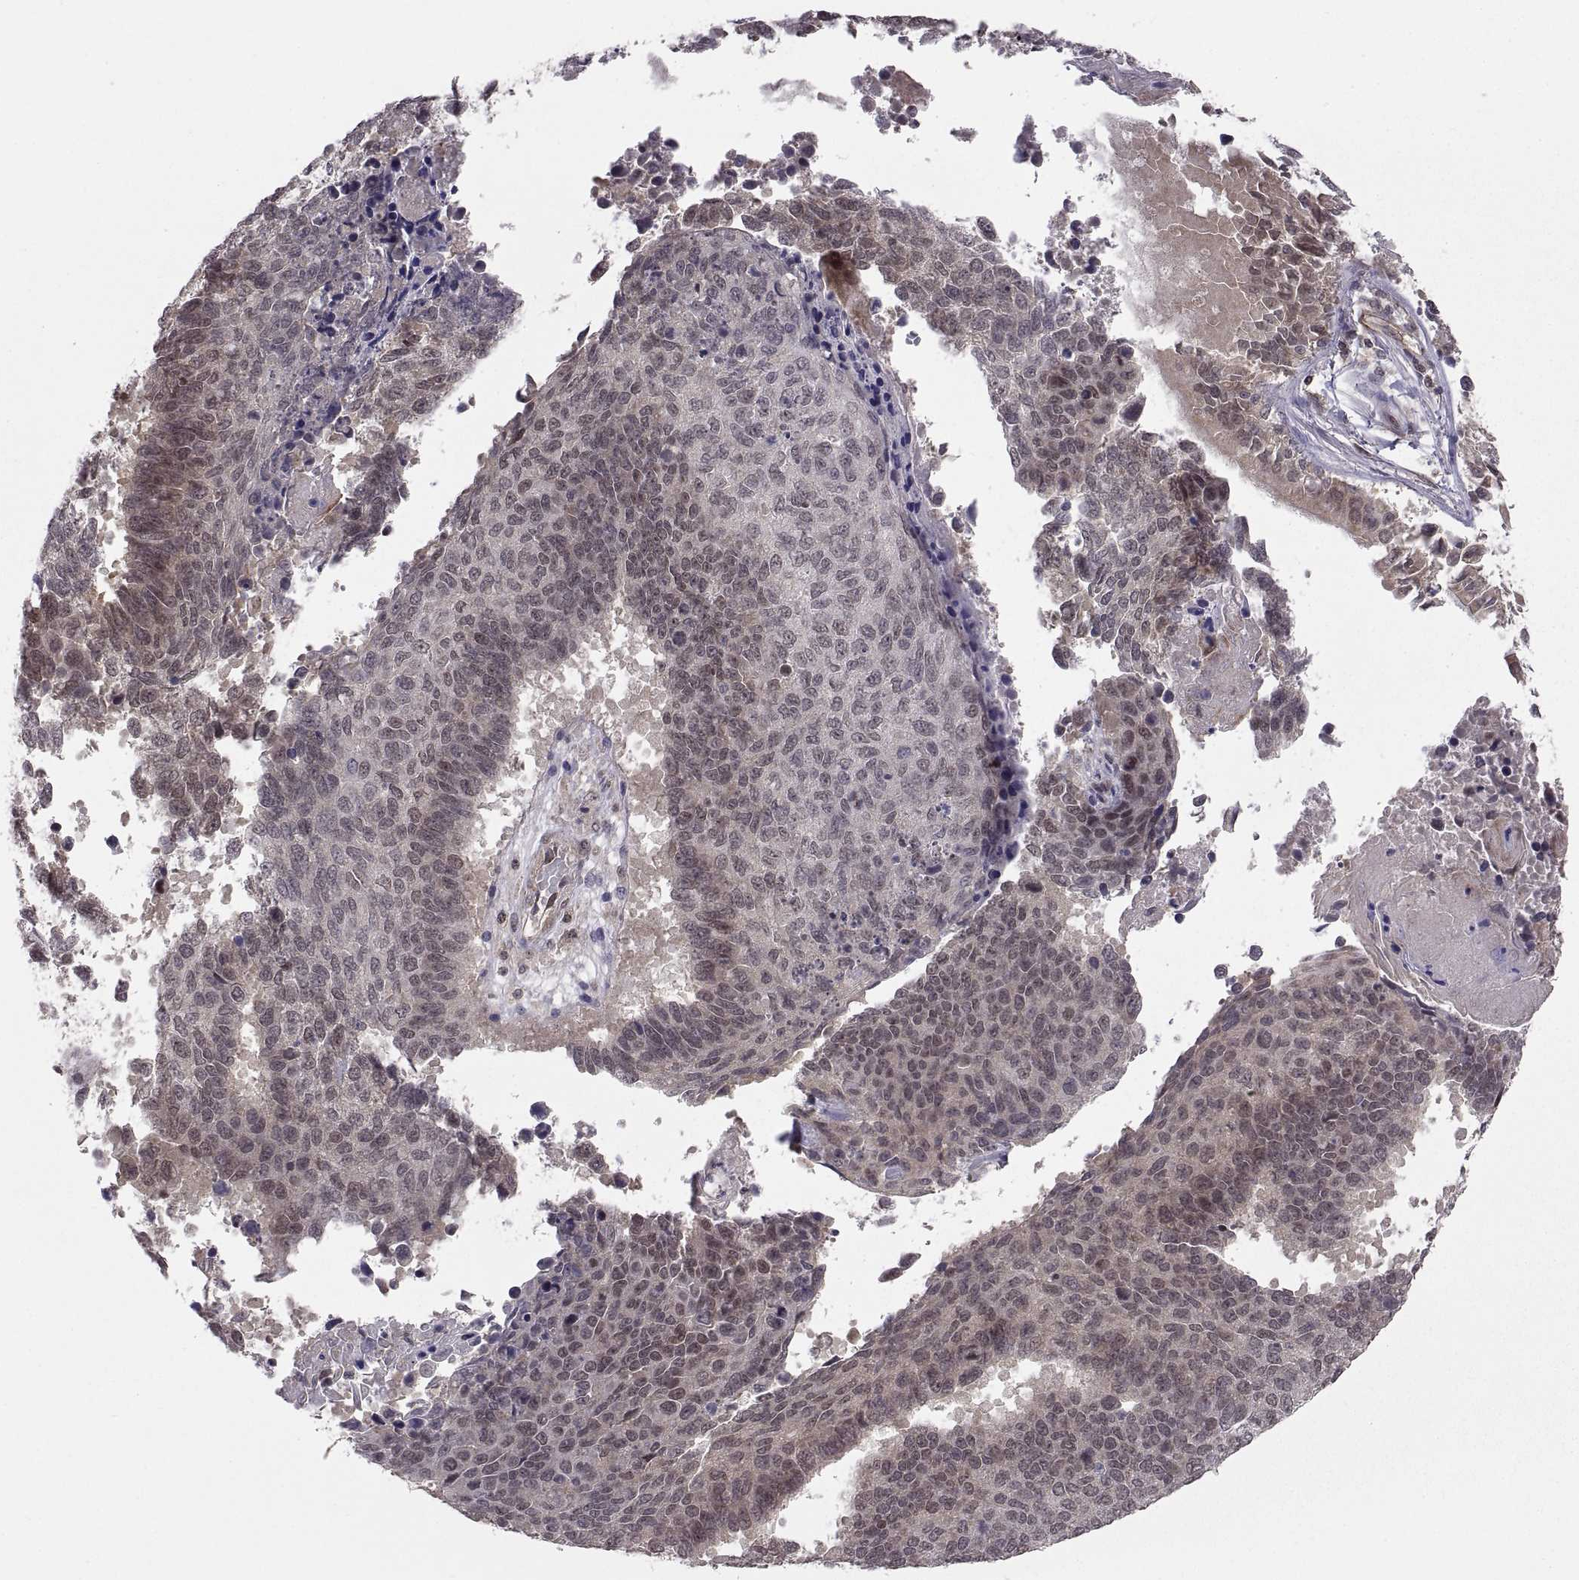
{"staining": {"intensity": "weak", "quantity": "<25%", "location": "cytoplasmic/membranous"}, "tissue": "lung cancer", "cell_type": "Tumor cells", "image_type": "cancer", "snomed": [{"axis": "morphology", "description": "Squamous cell carcinoma, NOS"}, {"axis": "topography", "description": "Lung"}], "caption": "A high-resolution micrograph shows immunohistochemistry staining of lung cancer (squamous cell carcinoma), which shows no significant staining in tumor cells.", "gene": "ABL2", "patient": {"sex": "male", "age": 73}}